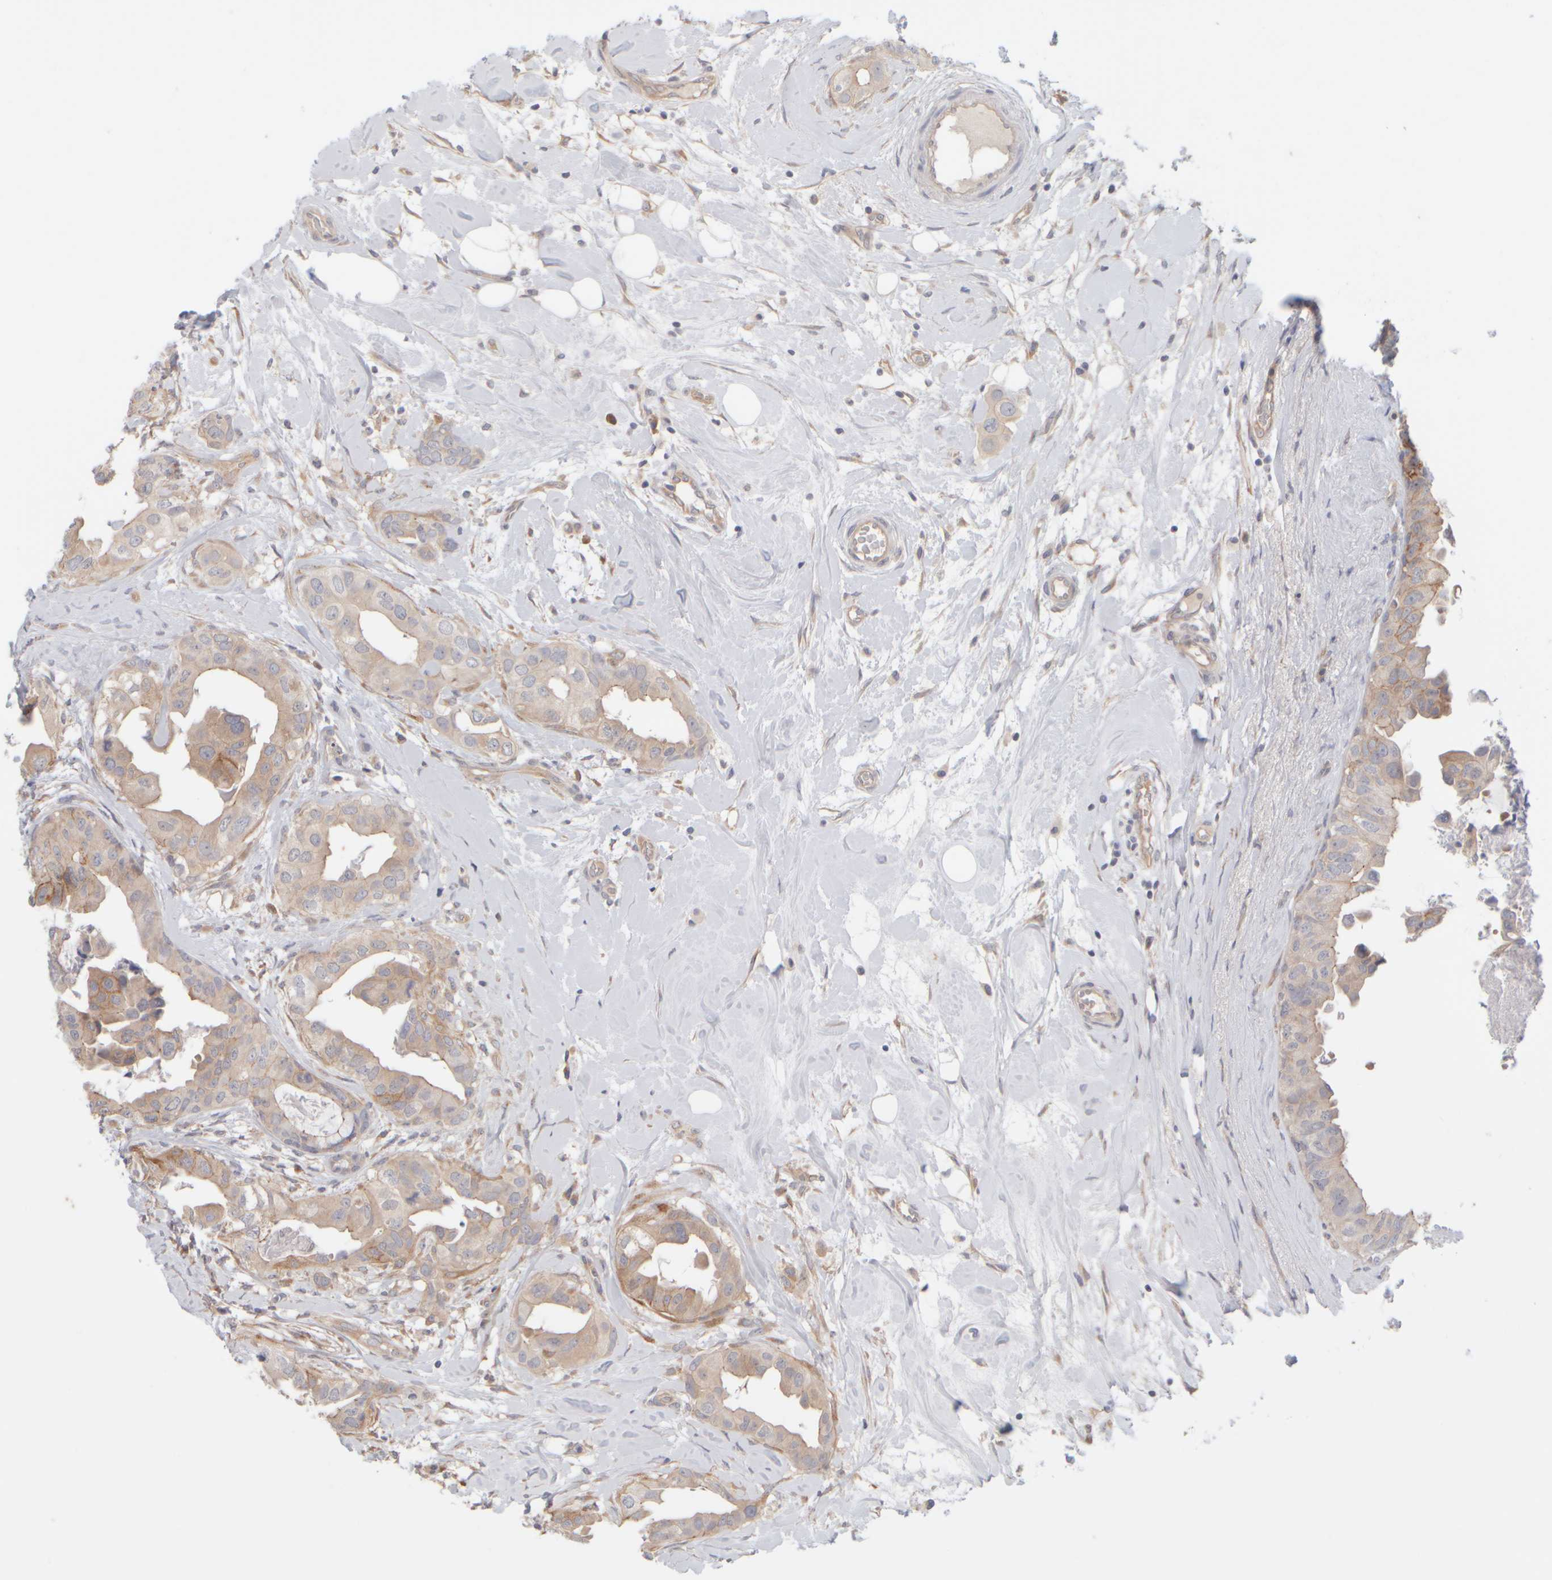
{"staining": {"intensity": "weak", "quantity": ">75%", "location": "cytoplasmic/membranous"}, "tissue": "breast cancer", "cell_type": "Tumor cells", "image_type": "cancer", "snomed": [{"axis": "morphology", "description": "Duct carcinoma"}, {"axis": "topography", "description": "Breast"}], "caption": "This histopathology image reveals immunohistochemistry staining of intraductal carcinoma (breast), with low weak cytoplasmic/membranous staining in approximately >75% of tumor cells.", "gene": "GOPC", "patient": {"sex": "female", "age": 40}}